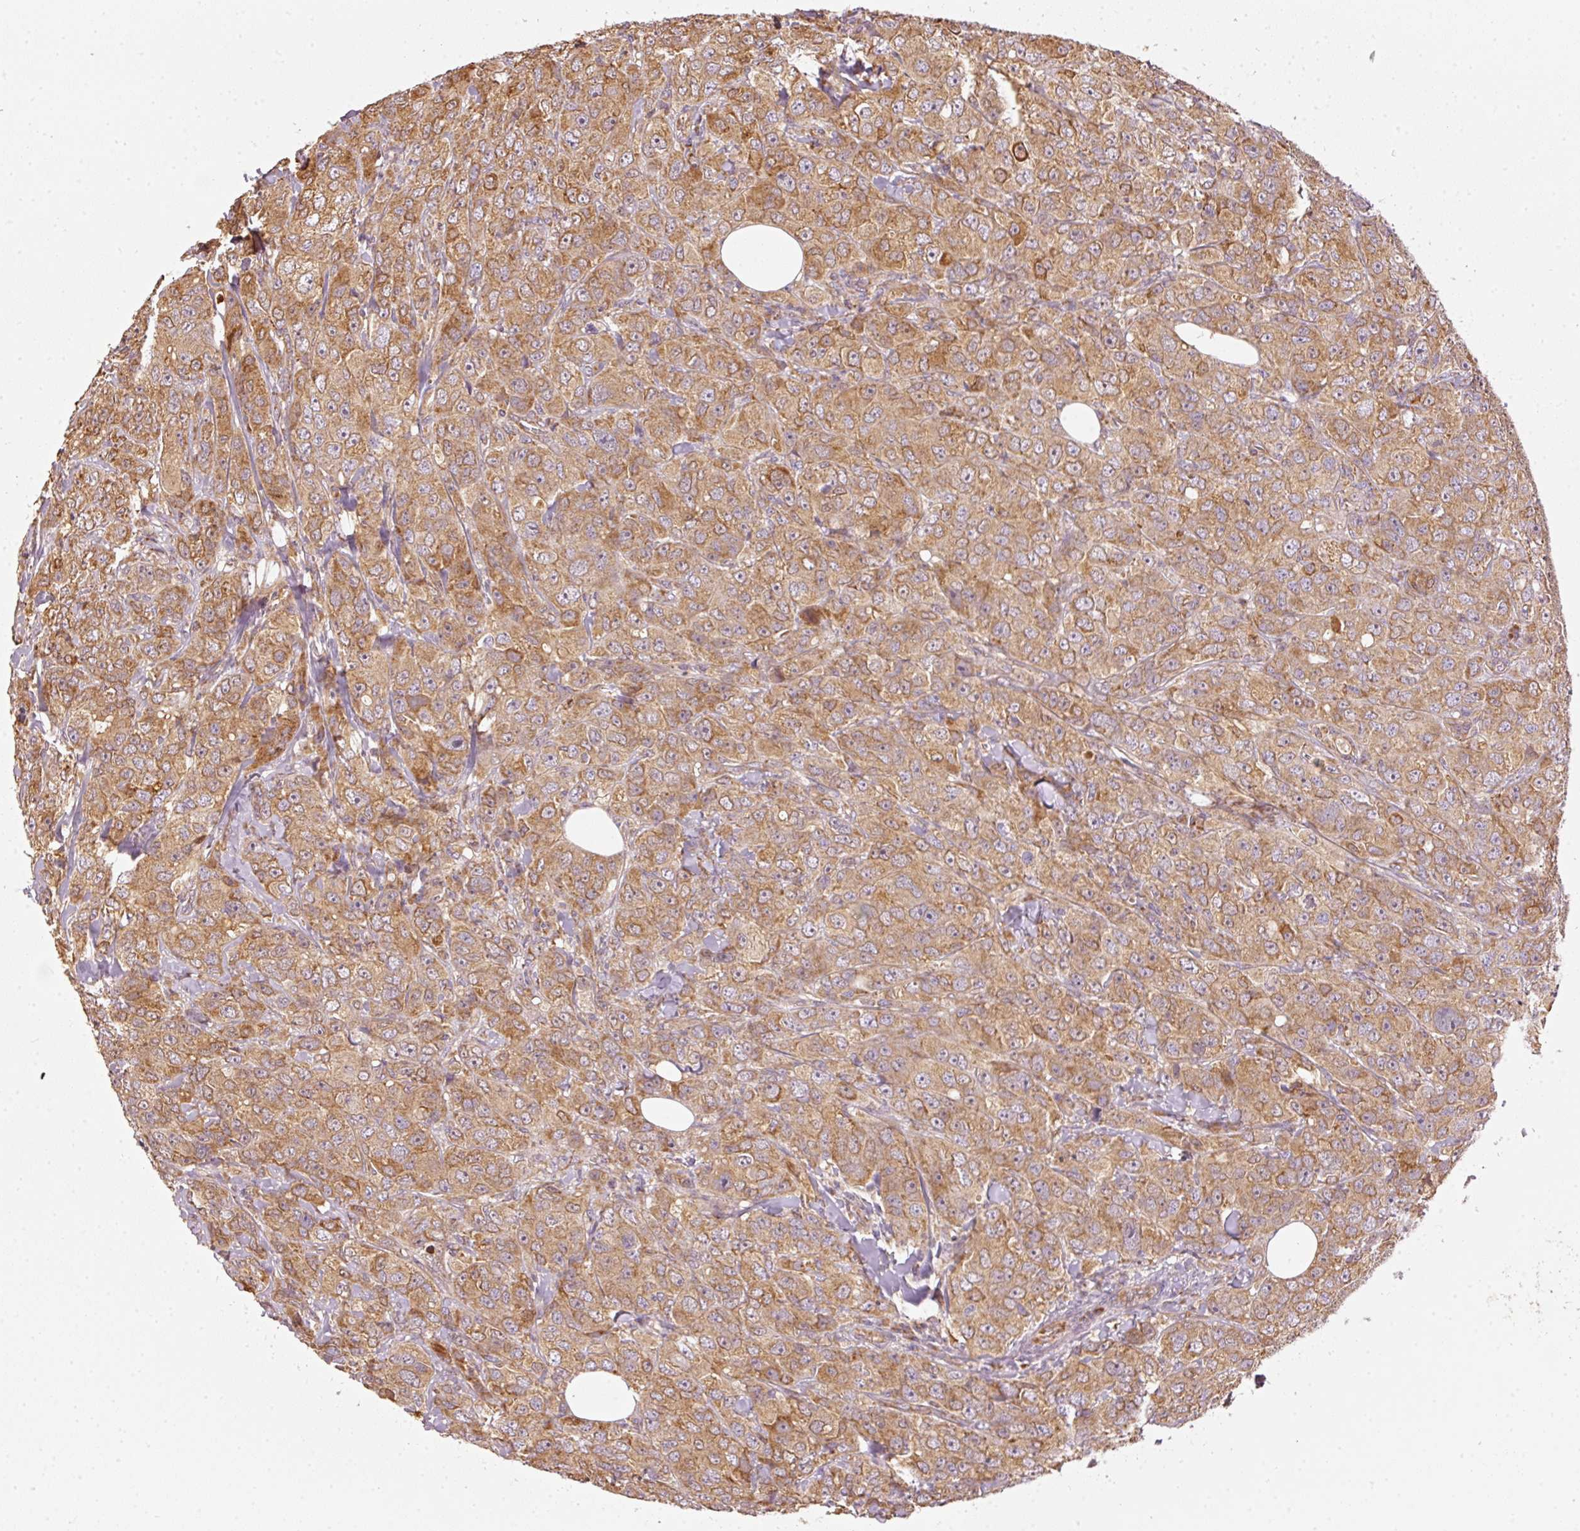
{"staining": {"intensity": "moderate", "quantity": ">75%", "location": "cytoplasmic/membranous"}, "tissue": "breast cancer", "cell_type": "Tumor cells", "image_type": "cancer", "snomed": [{"axis": "morphology", "description": "Duct carcinoma"}, {"axis": "topography", "description": "Breast"}], "caption": "This is a photomicrograph of immunohistochemistry staining of infiltrating ductal carcinoma (breast), which shows moderate positivity in the cytoplasmic/membranous of tumor cells.", "gene": "MTHFD1L", "patient": {"sex": "female", "age": 43}}